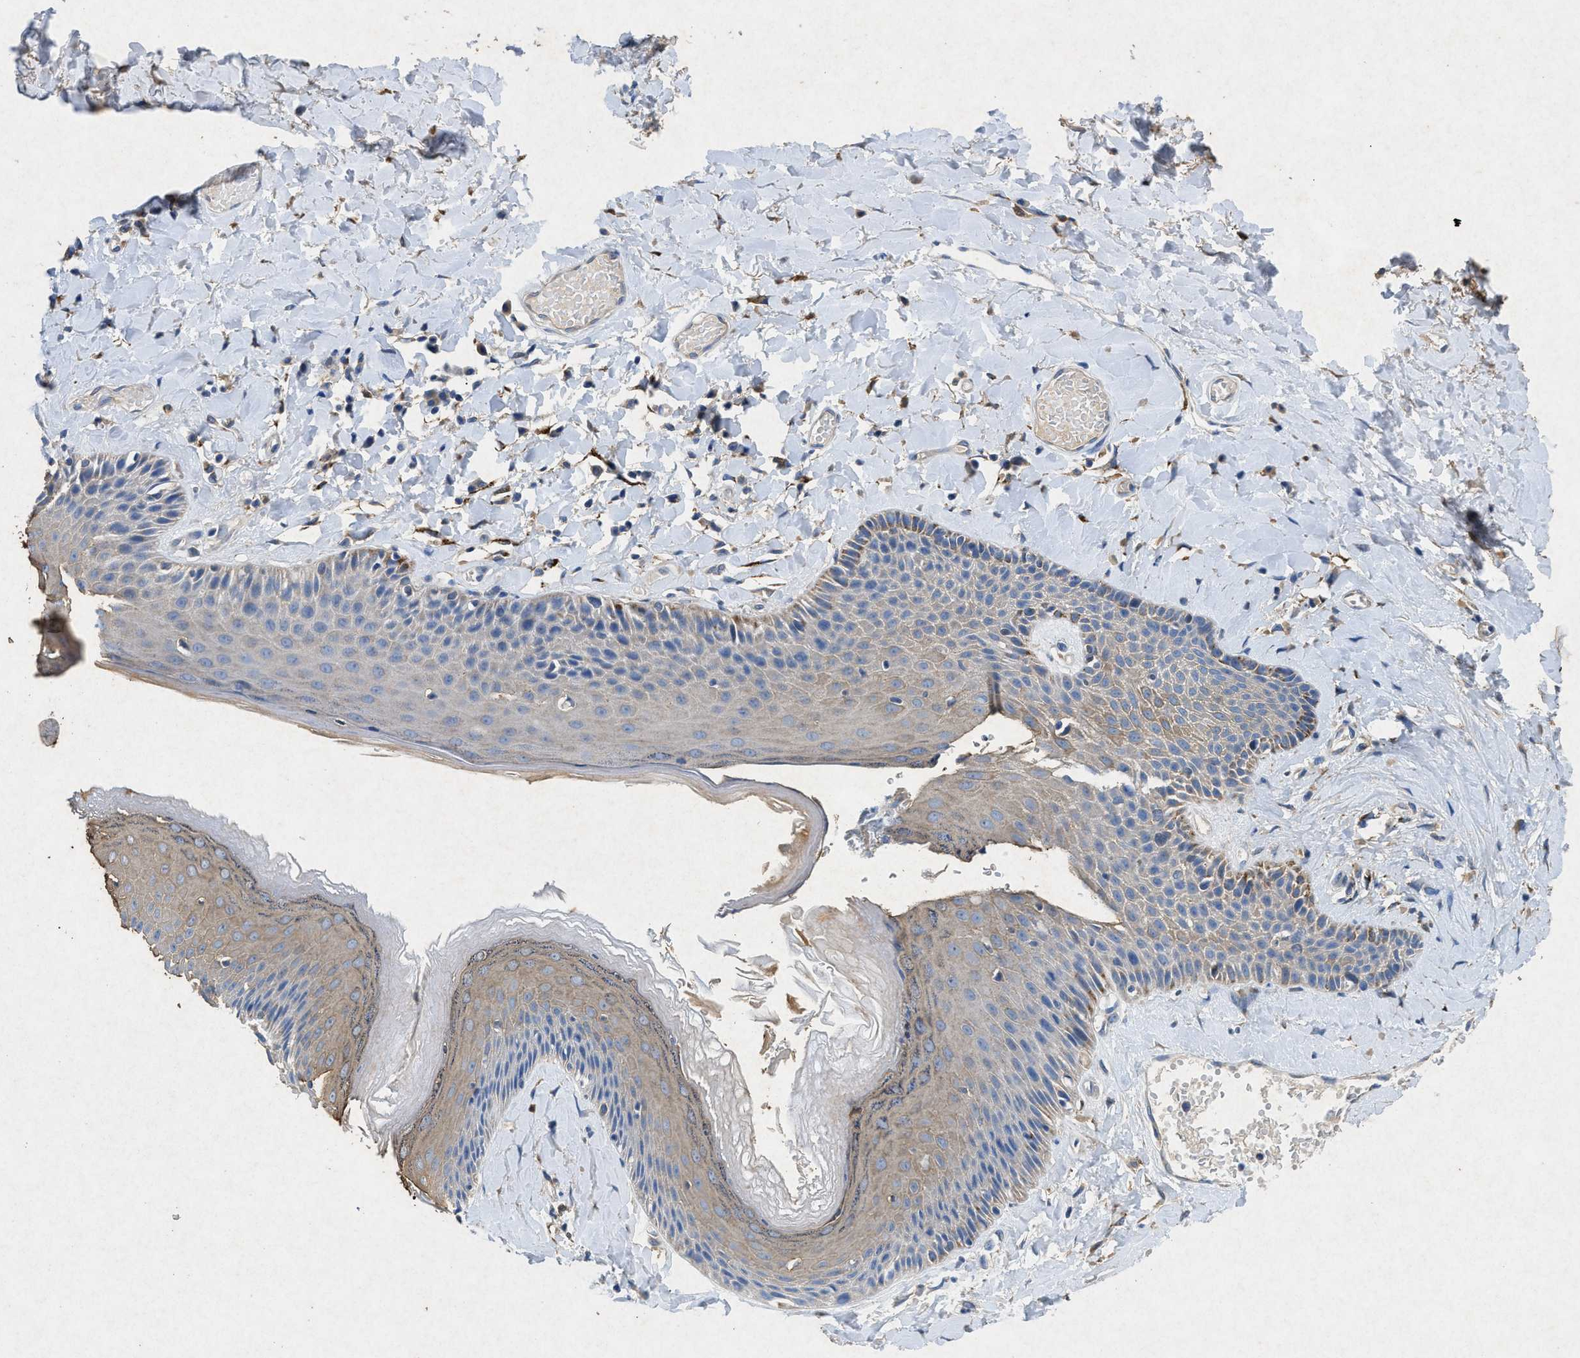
{"staining": {"intensity": "moderate", "quantity": "25%-75%", "location": "cytoplasmic/membranous"}, "tissue": "skin", "cell_type": "Epidermal cells", "image_type": "normal", "snomed": [{"axis": "morphology", "description": "Normal tissue, NOS"}, {"axis": "topography", "description": "Anal"}], "caption": "Unremarkable skin exhibits moderate cytoplasmic/membranous expression in approximately 25%-75% of epidermal cells, visualized by immunohistochemistry. Nuclei are stained in blue.", "gene": "CDK15", "patient": {"sex": "male", "age": 69}}